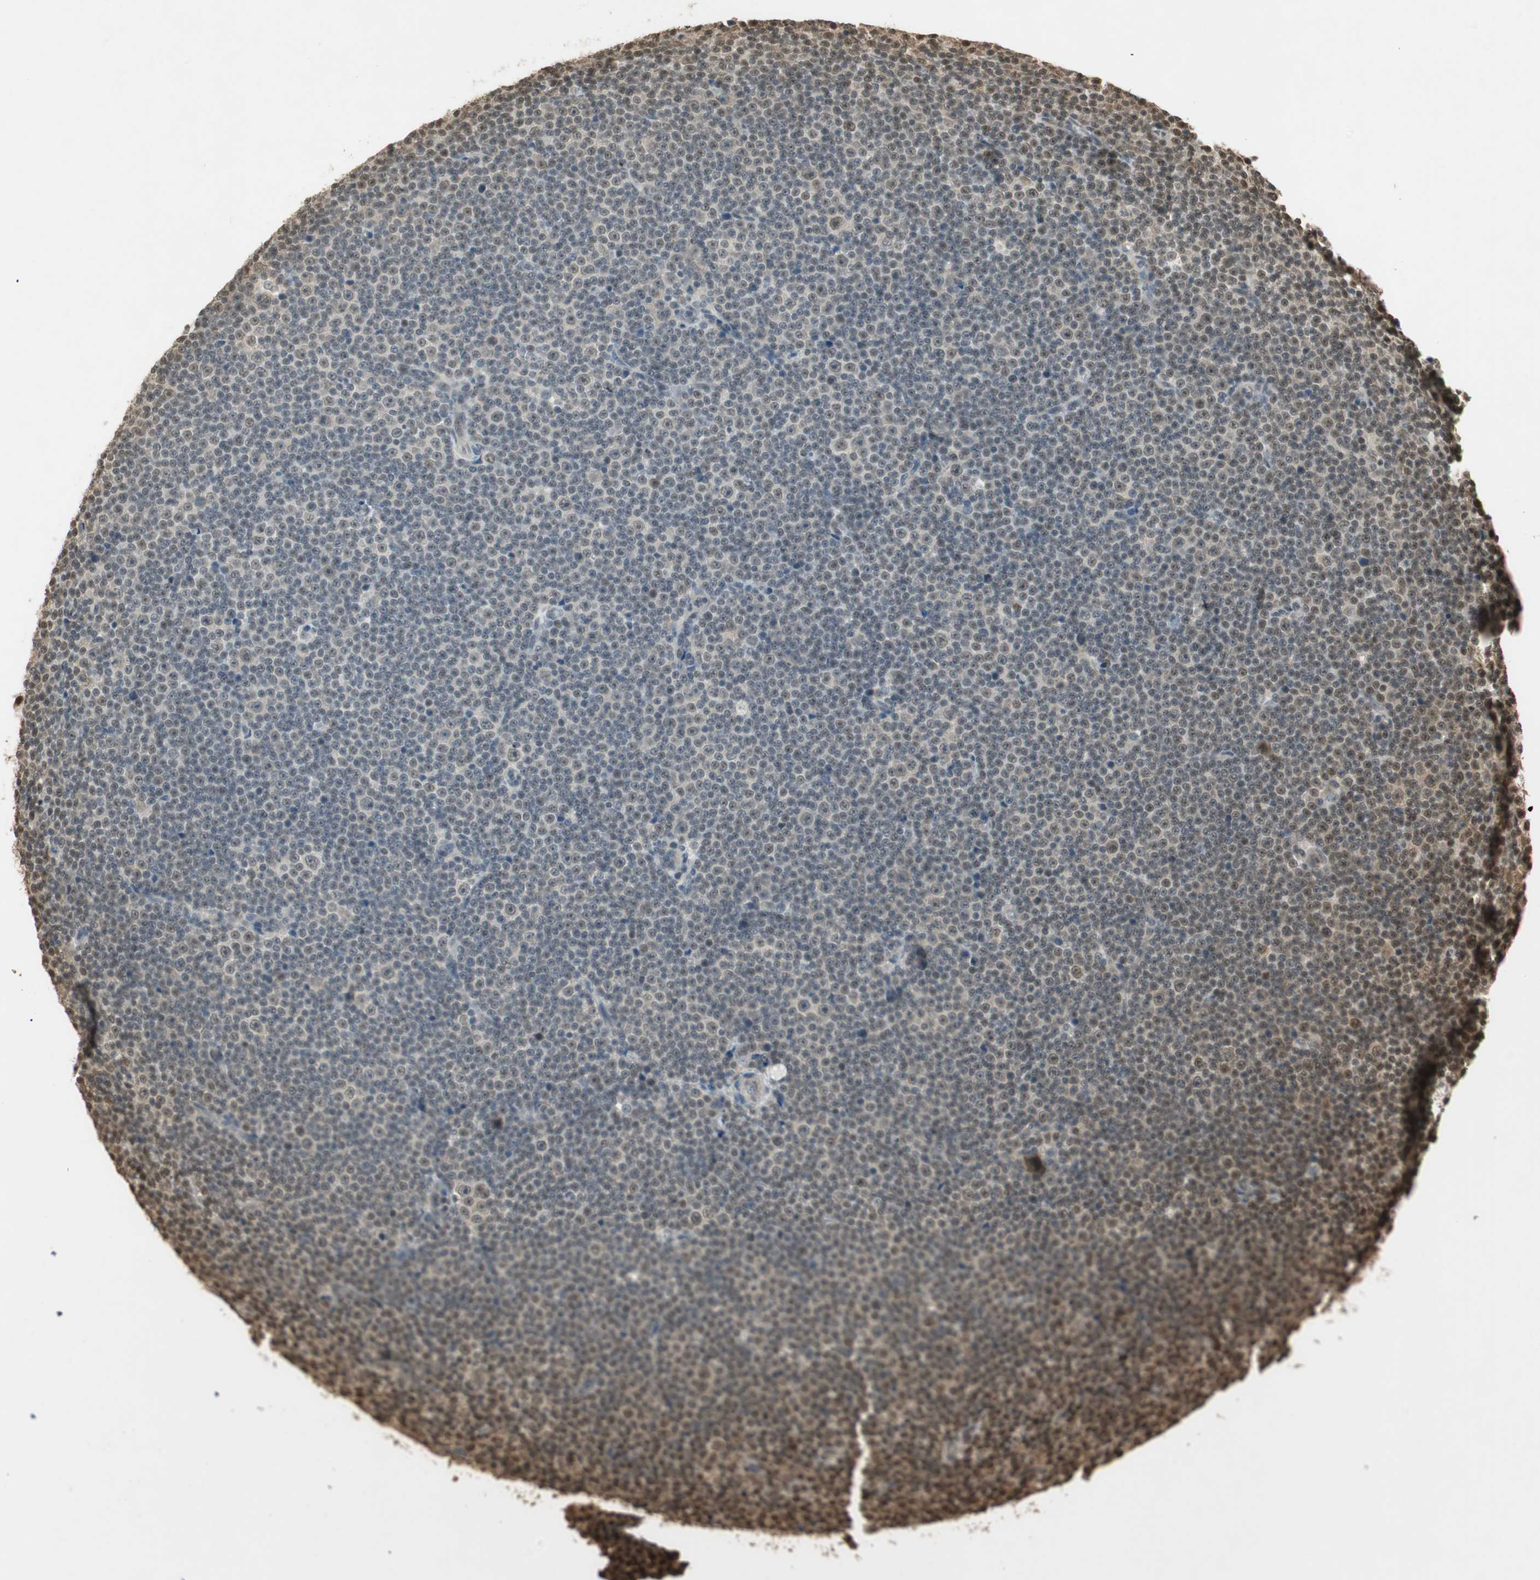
{"staining": {"intensity": "moderate", "quantity": "25%-75%", "location": "cytoplasmic/membranous,nuclear"}, "tissue": "lymphoma", "cell_type": "Tumor cells", "image_type": "cancer", "snomed": [{"axis": "morphology", "description": "Malignant lymphoma, non-Hodgkin's type, Low grade"}, {"axis": "topography", "description": "Lymph node"}], "caption": "High-magnification brightfield microscopy of low-grade malignant lymphoma, non-Hodgkin's type stained with DAB (brown) and counterstained with hematoxylin (blue). tumor cells exhibit moderate cytoplasmic/membranous and nuclear positivity is seen in about25%-75% of cells.", "gene": "RPA3", "patient": {"sex": "female", "age": 67}}